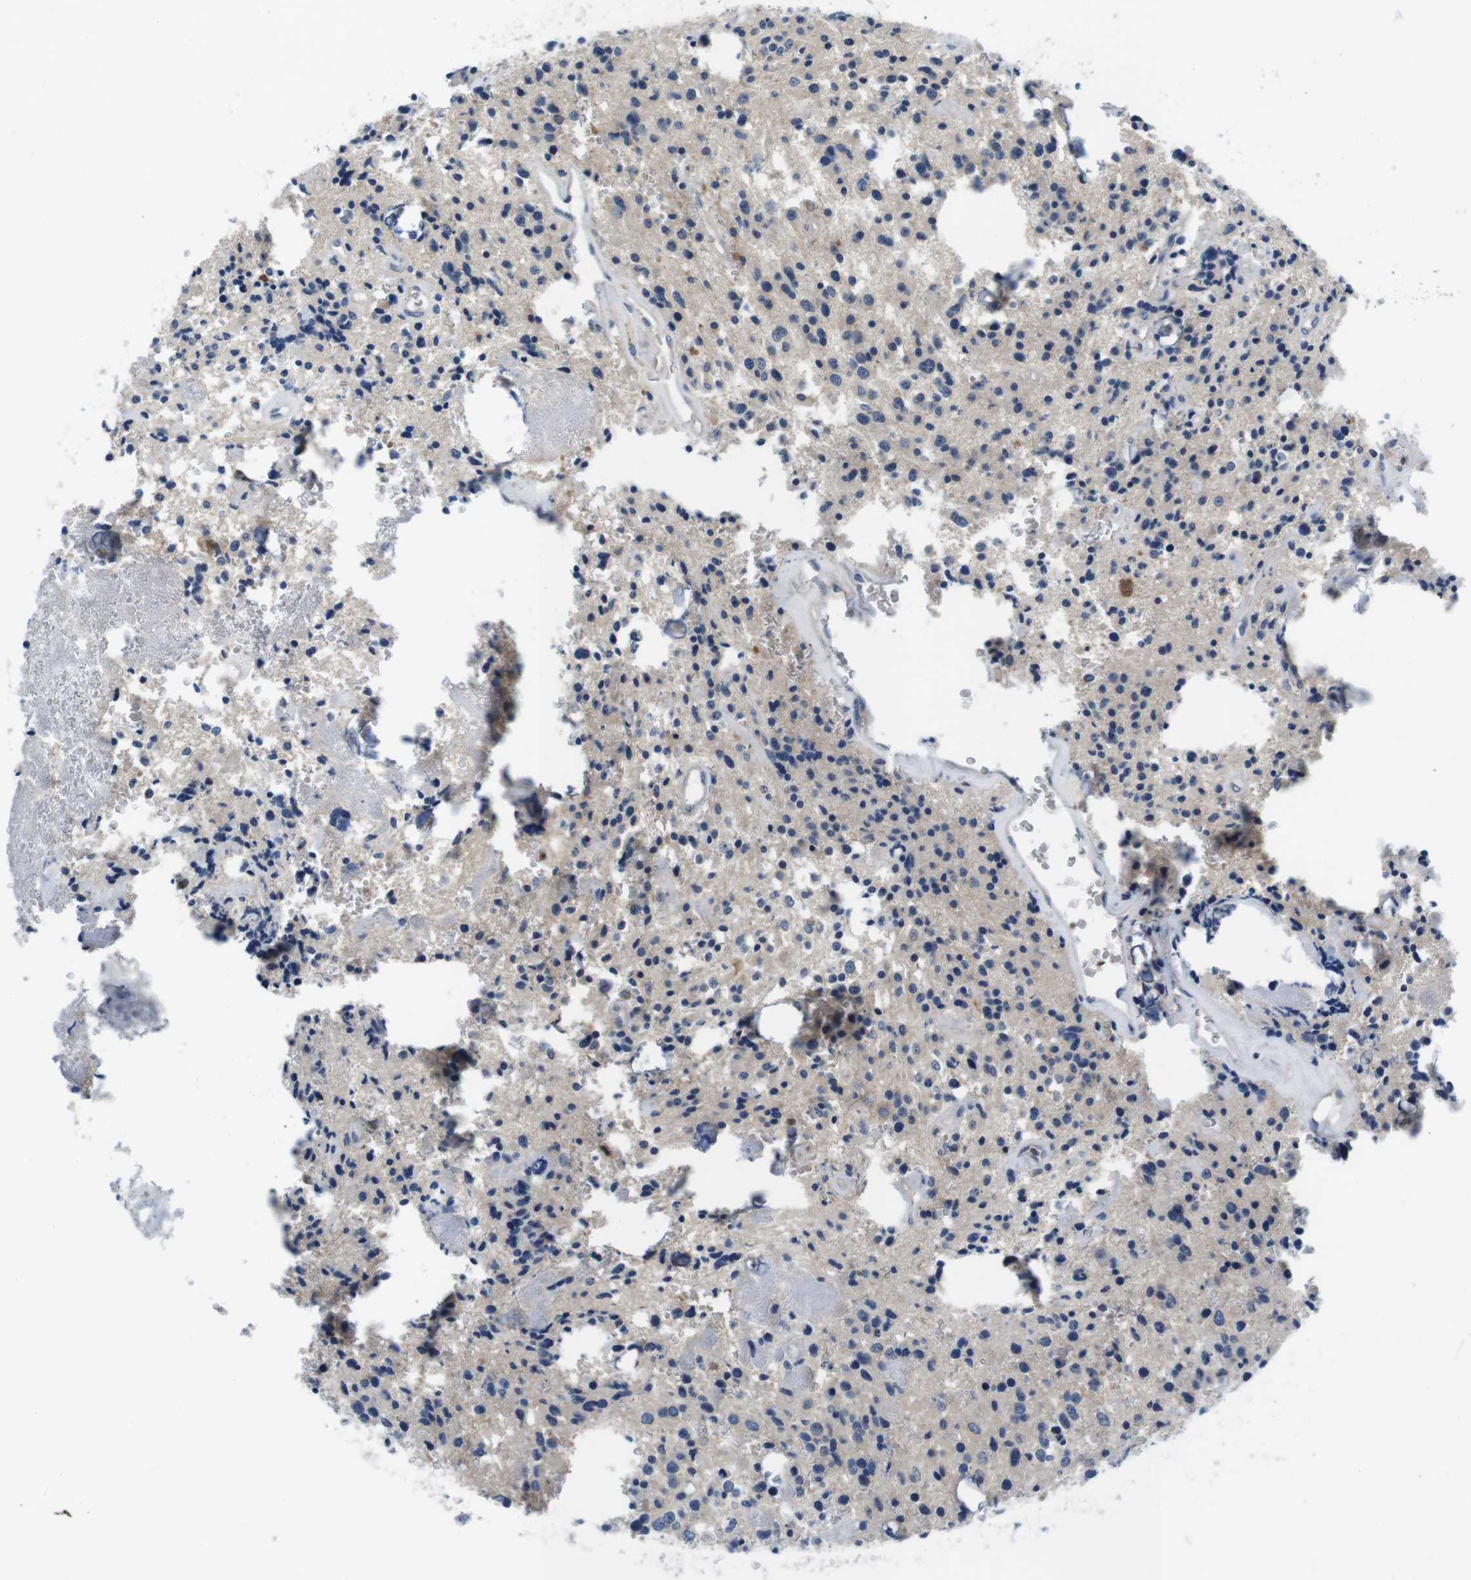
{"staining": {"intensity": "negative", "quantity": "none", "location": "none"}, "tissue": "glioma", "cell_type": "Tumor cells", "image_type": "cancer", "snomed": [{"axis": "morphology", "description": "Glioma, malignant, Low grade"}, {"axis": "topography", "description": "Brain"}], "caption": "Image shows no significant protein staining in tumor cells of malignant low-grade glioma. Nuclei are stained in blue.", "gene": "PIK3CD", "patient": {"sex": "male", "age": 58}}